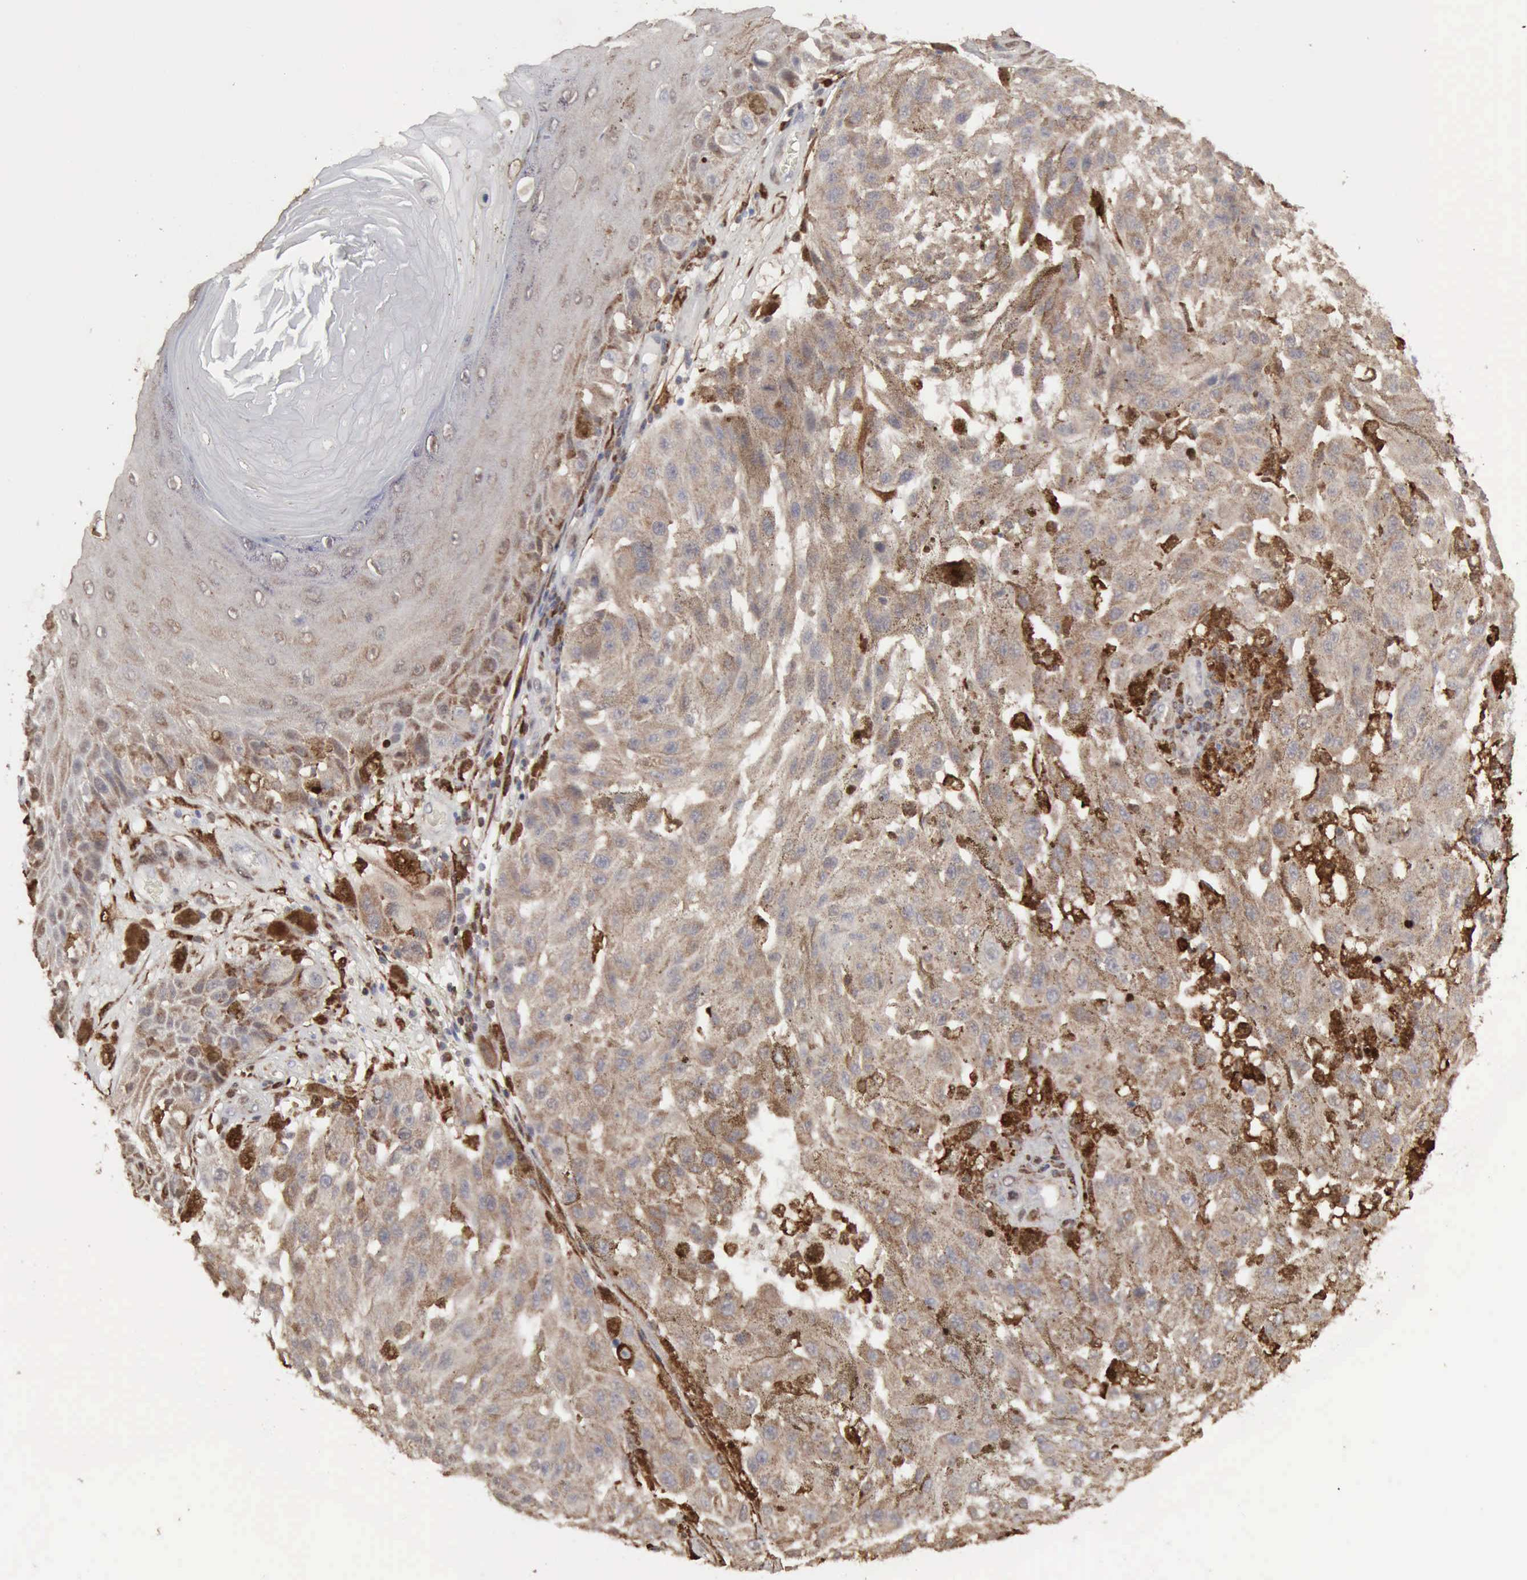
{"staining": {"intensity": "negative", "quantity": "none", "location": "none"}, "tissue": "melanoma", "cell_type": "Tumor cells", "image_type": "cancer", "snomed": [{"axis": "morphology", "description": "Malignant melanoma, NOS"}, {"axis": "topography", "description": "Skin"}], "caption": "Malignant melanoma was stained to show a protein in brown. There is no significant expression in tumor cells.", "gene": "STAT1", "patient": {"sex": "female", "age": 64}}